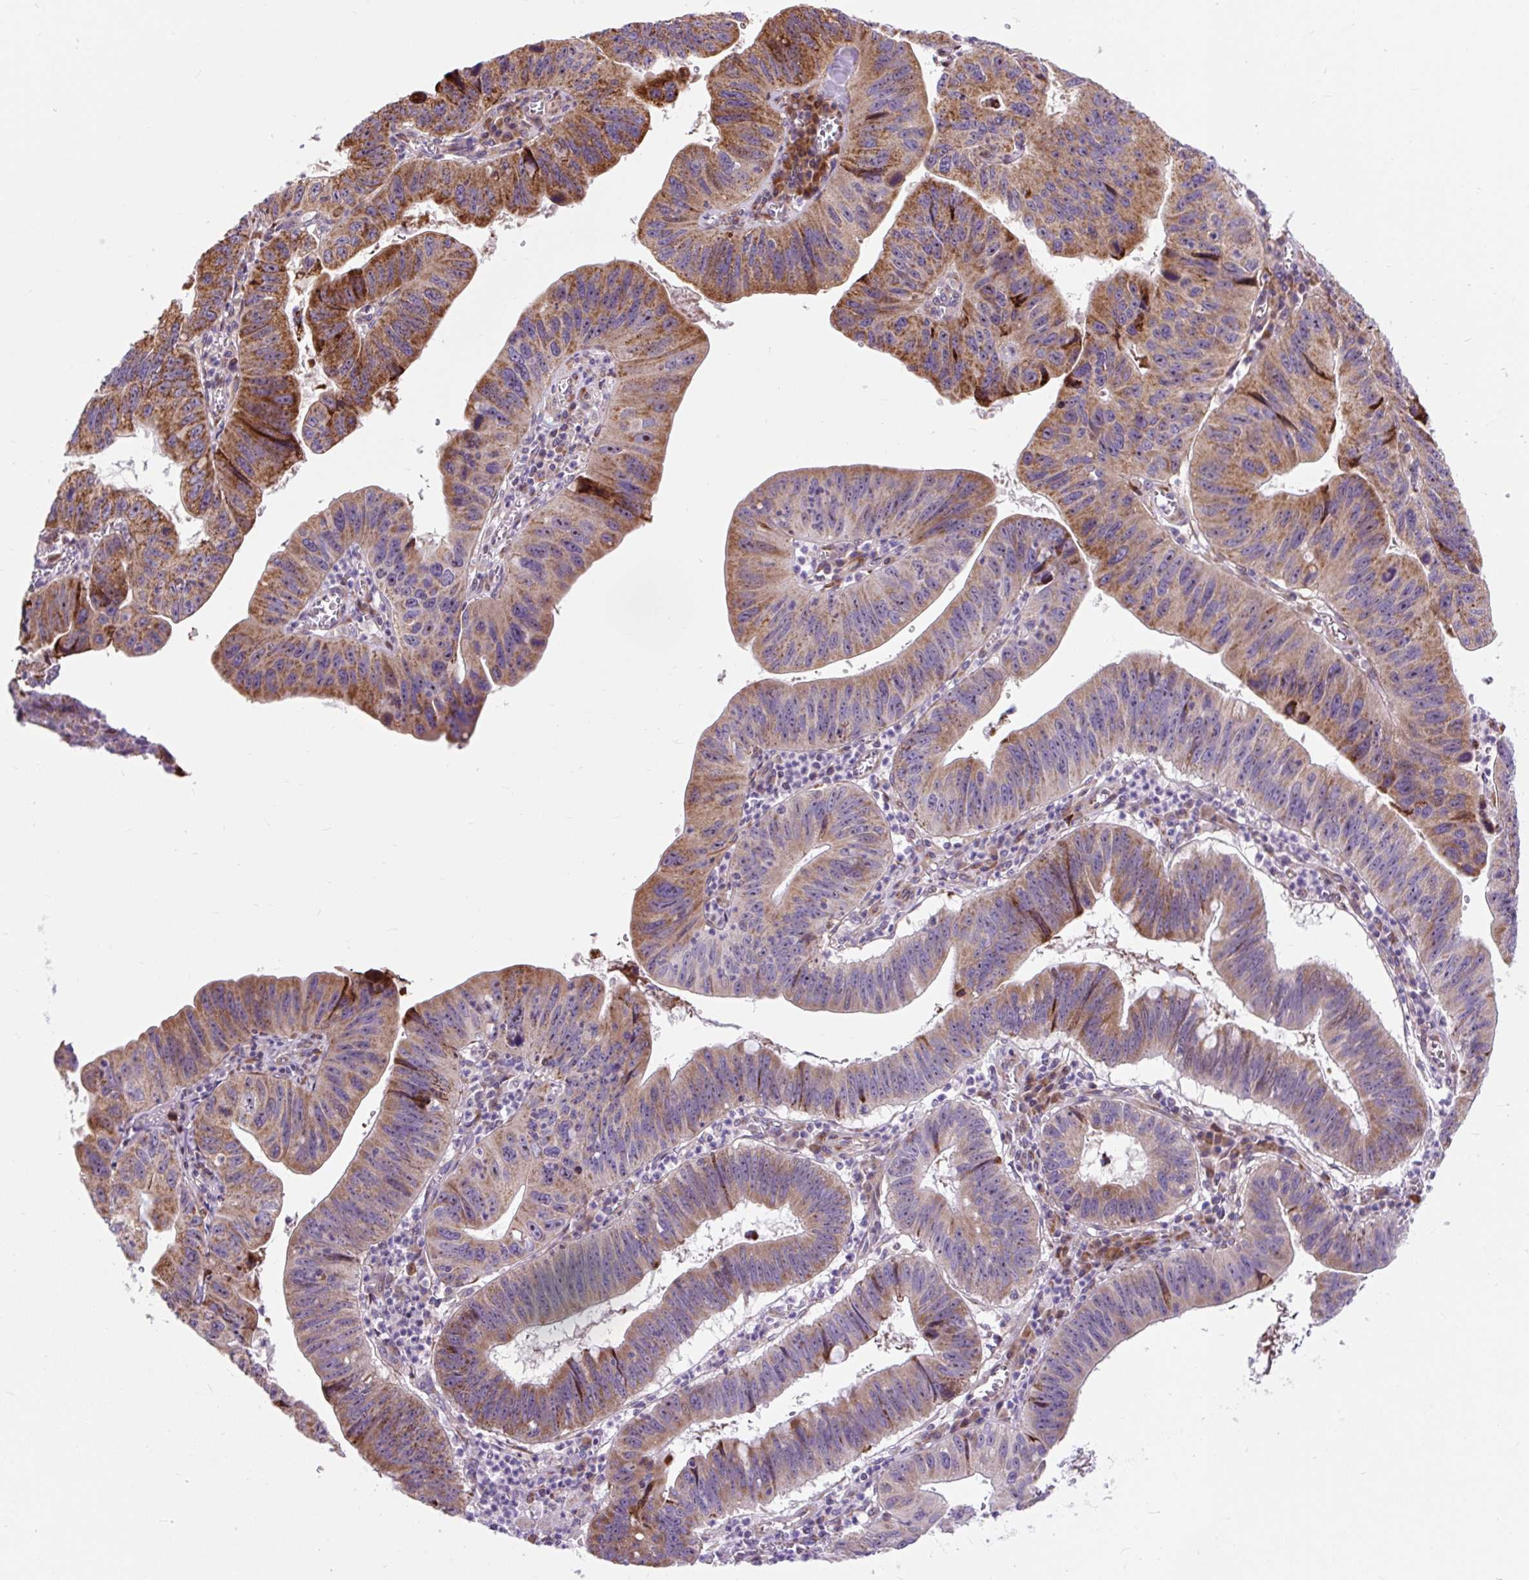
{"staining": {"intensity": "moderate", "quantity": "25%-75%", "location": "cytoplasmic/membranous"}, "tissue": "stomach cancer", "cell_type": "Tumor cells", "image_type": "cancer", "snomed": [{"axis": "morphology", "description": "Adenocarcinoma, NOS"}, {"axis": "topography", "description": "Stomach"}], "caption": "Protein staining by immunohistochemistry shows moderate cytoplasmic/membranous staining in approximately 25%-75% of tumor cells in stomach adenocarcinoma.", "gene": "CISD3", "patient": {"sex": "male", "age": 59}}